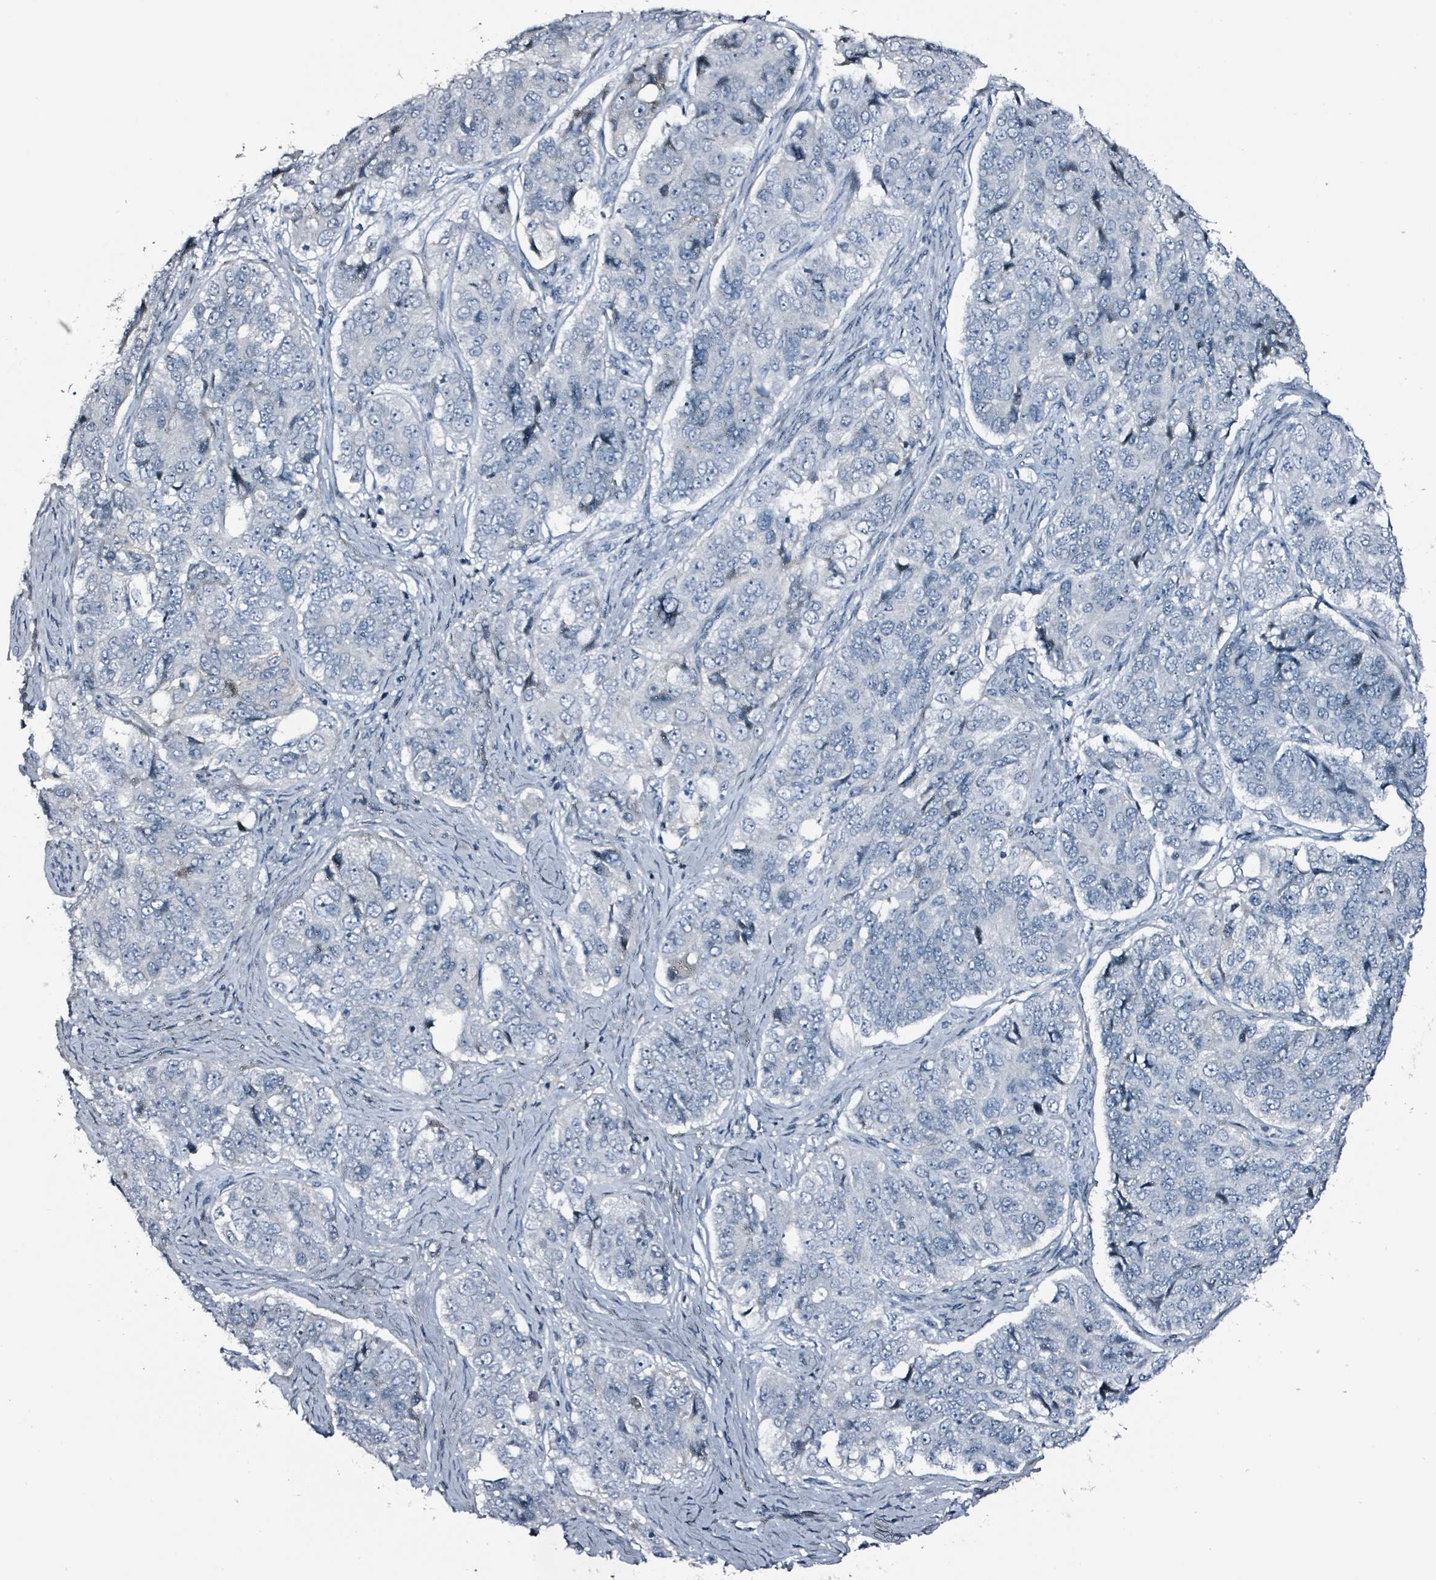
{"staining": {"intensity": "negative", "quantity": "none", "location": "none"}, "tissue": "ovarian cancer", "cell_type": "Tumor cells", "image_type": "cancer", "snomed": [{"axis": "morphology", "description": "Carcinoma, endometroid"}, {"axis": "topography", "description": "Ovary"}], "caption": "Tumor cells are negative for brown protein staining in ovarian cancer. (Brightfield microscopy of DAB (3,3'-diaminobenzidine) IHC at high magnification).", "gene": "CA9", "patient": {"sex": "female", "age": 51}}